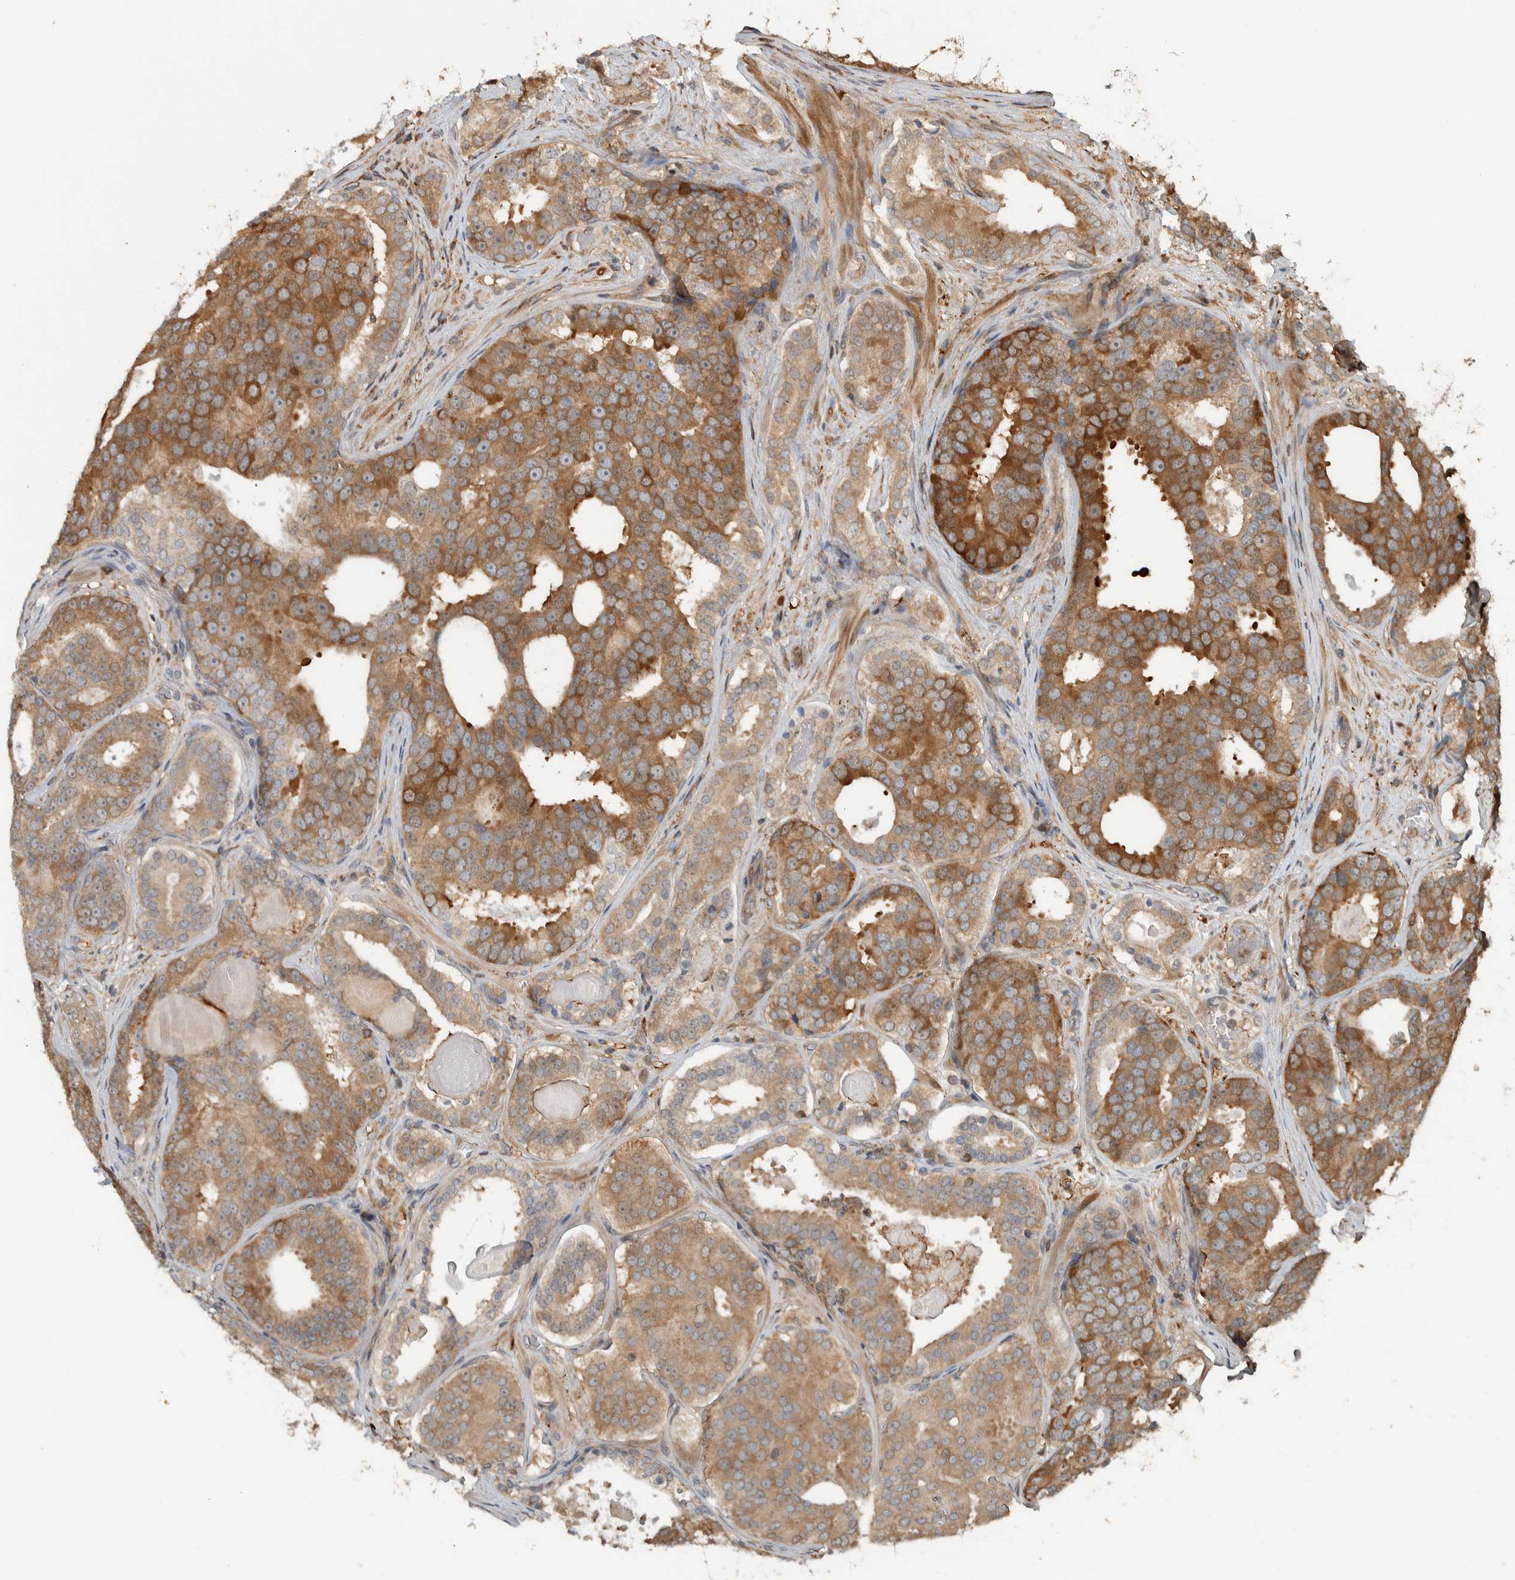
{"staining": {"intensity": "moderate", "quantity": ">75%", "location": "cytoplasmic/membranous"}, "tissue": "prostate cancer", "cell_type": "Tumor cells", "image_type": "cancer", "snomed": [{"axis": "morphology", "description": "Adenocarcinoma, High grade"}, {"axis": "topography", "description": "Prostate"}], "caption": "The immunohistochemical stain shows moderate cytoplasmic/membranous positivity in tumor cells of high-grade adenocarcinoma (prostate) tissue. (Stains: DAB (3,3'-diaminobenzidine) in brown, nuclei in blue, Microscopy: brightfield microscopy at high magnification).", "gene": "CNTROB", "patient": {"sex": "male", "age": 60}}